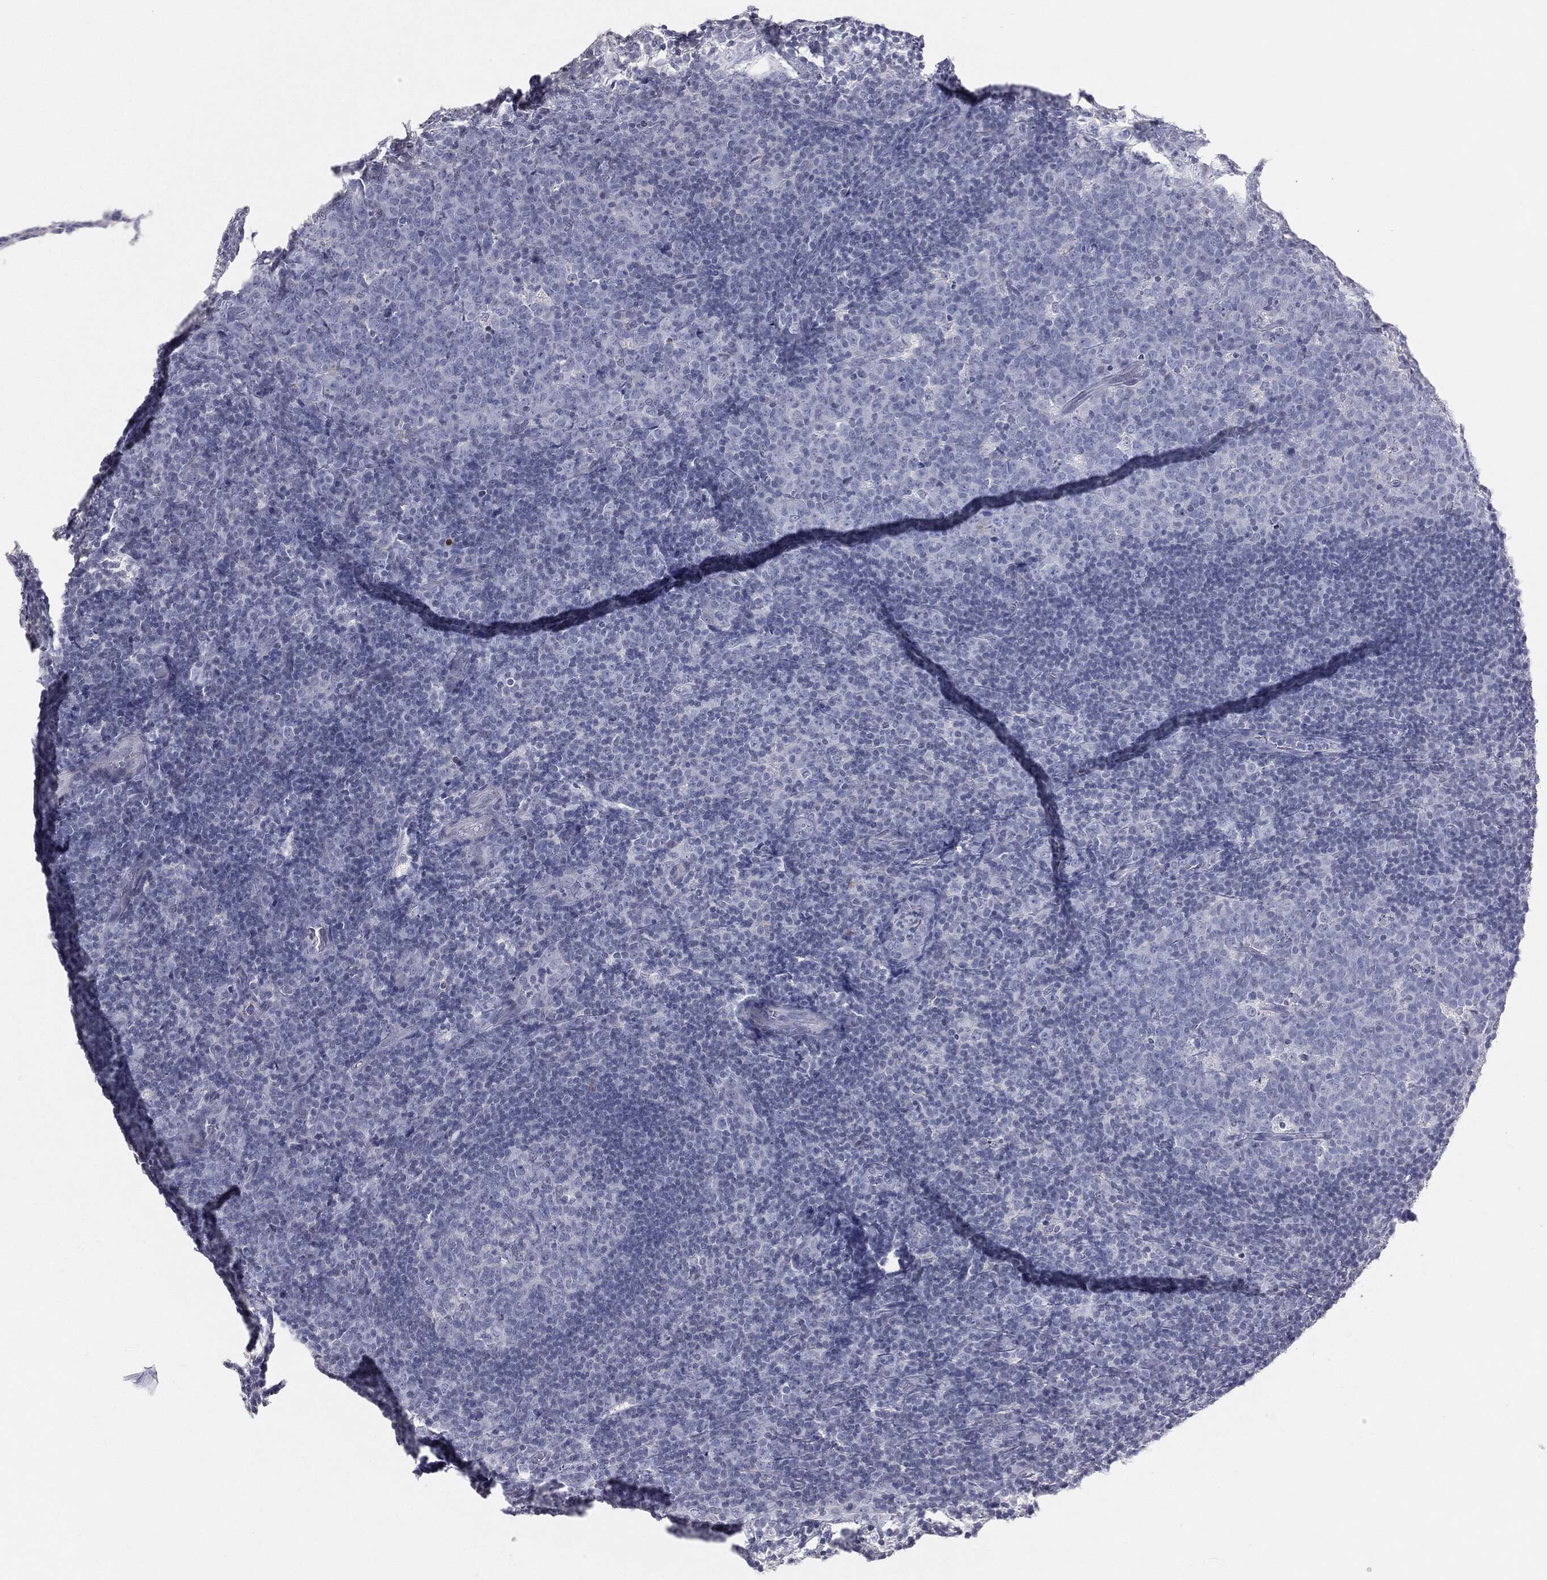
{"staining": {"intensity": "negative", "quantity": "none", "location": "none"}, "tissue": "tonsil", "cell_type": "Germinal center cells", "image_type": "normal", "snomed": [{"axis": "morphology", "description": "Normal tissue, NOS"}, {"axis": "topography", "description": "Tonsil"}], "caption": "Immunohistochemistry (IHC) histopathology image of normal human tonsil stained for a protein (brown), which shows no positivity in germinal center cells.", "gene": "DMKN", "patient": {"sex": "female", "age": 5}}